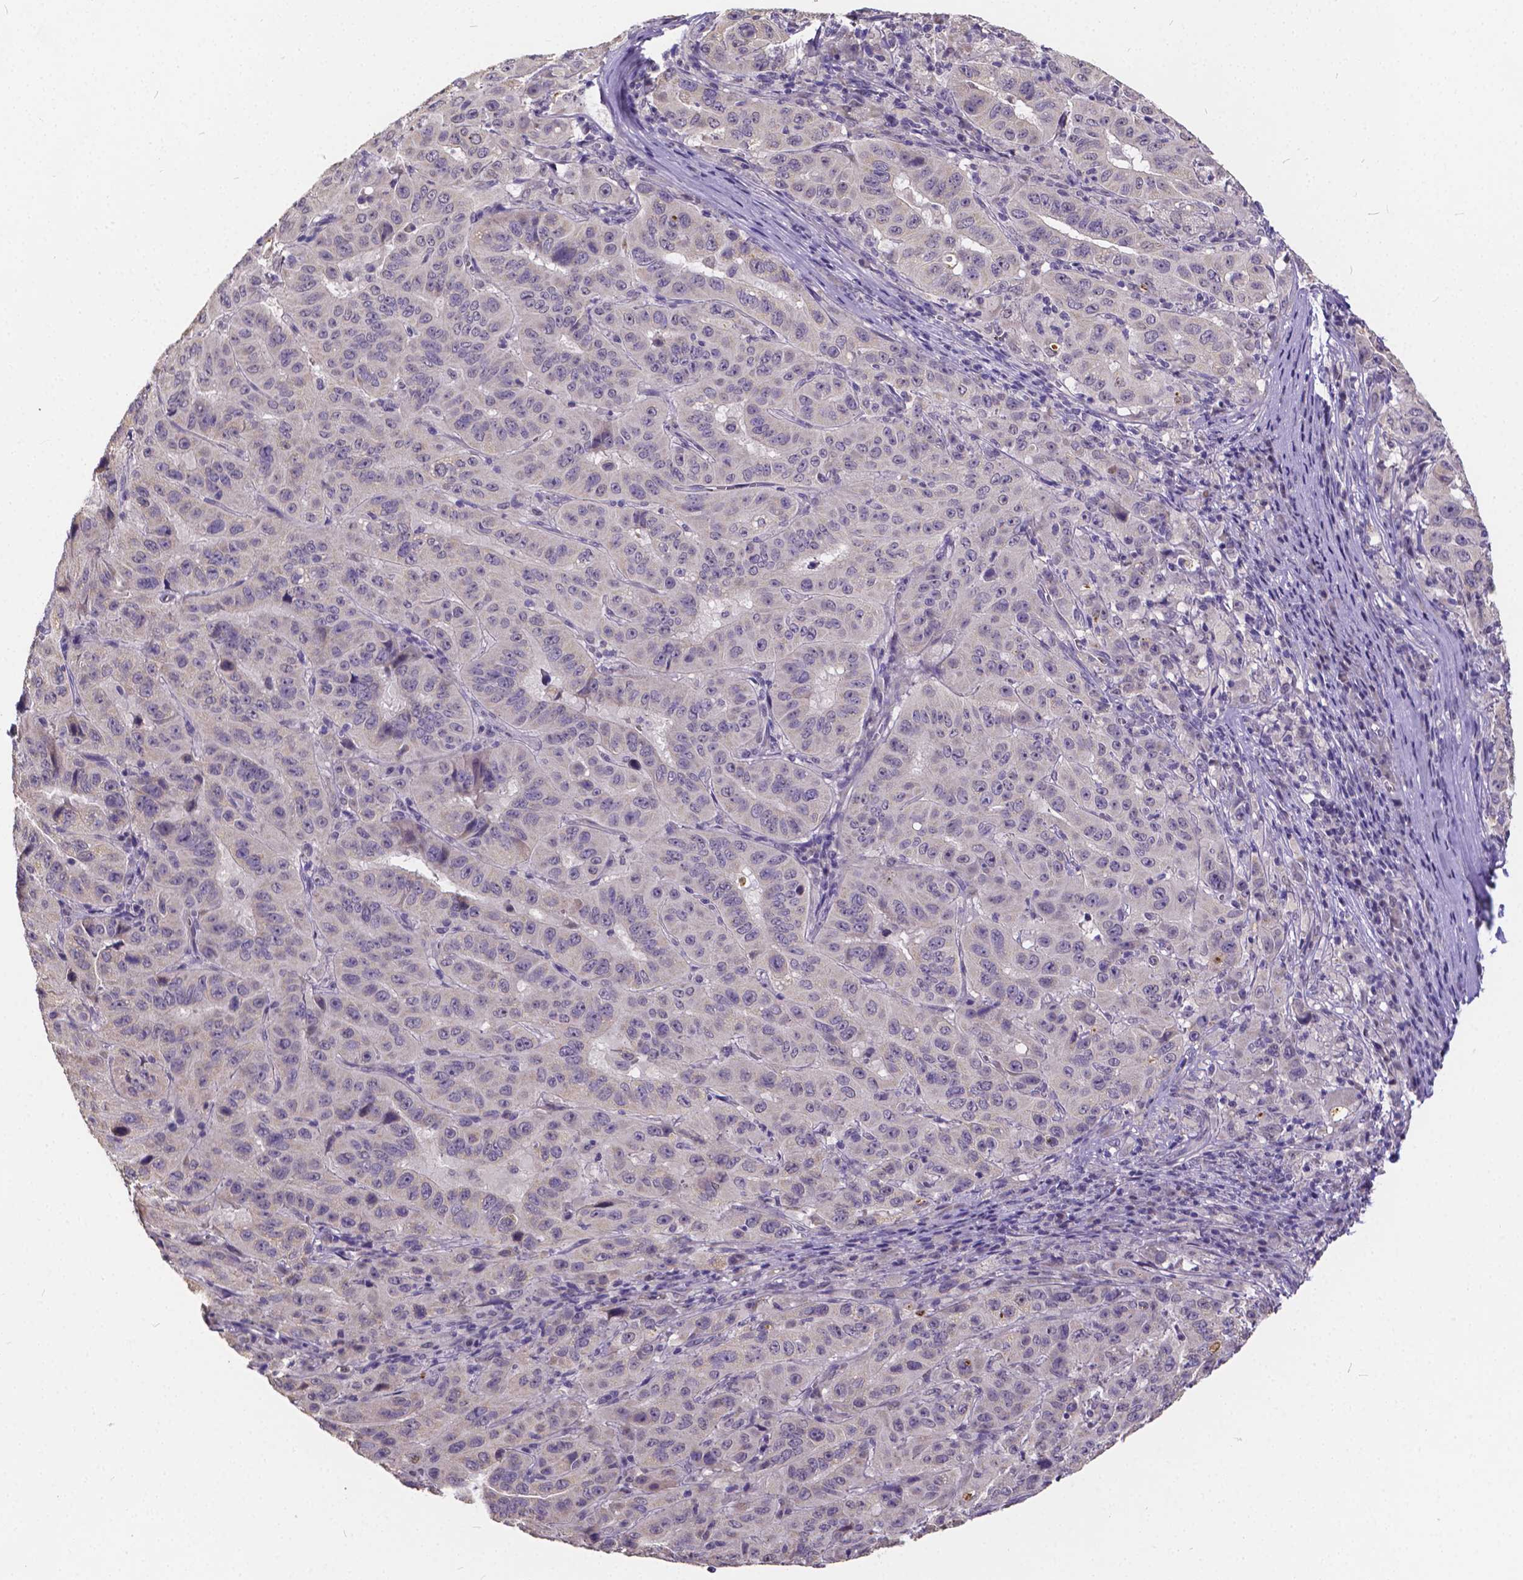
{"staining": {"intensity": "weak", "quantity": "25%-75%", "location": "cytoplasmic/membranous"}, "tissue": "pancreatic cancer", "cell_type": "Tumor cells", "image_type": "cancer", "snomed": [{"axis": "morphology", "description": "Adenocarcinoma, NOS"}, {"axis": "topography", "description": "Pancreas"}], "caption": "Immunohistochemistry (IHC) of human pancreatic cancer (adenocarcinoma) reveals low levels of weak cytoplasmic/membranous expression in approximately 25%-75% of tumor cells.", "gene": "CTNNA2", "patient": {"sex": "male", "age": 63}}